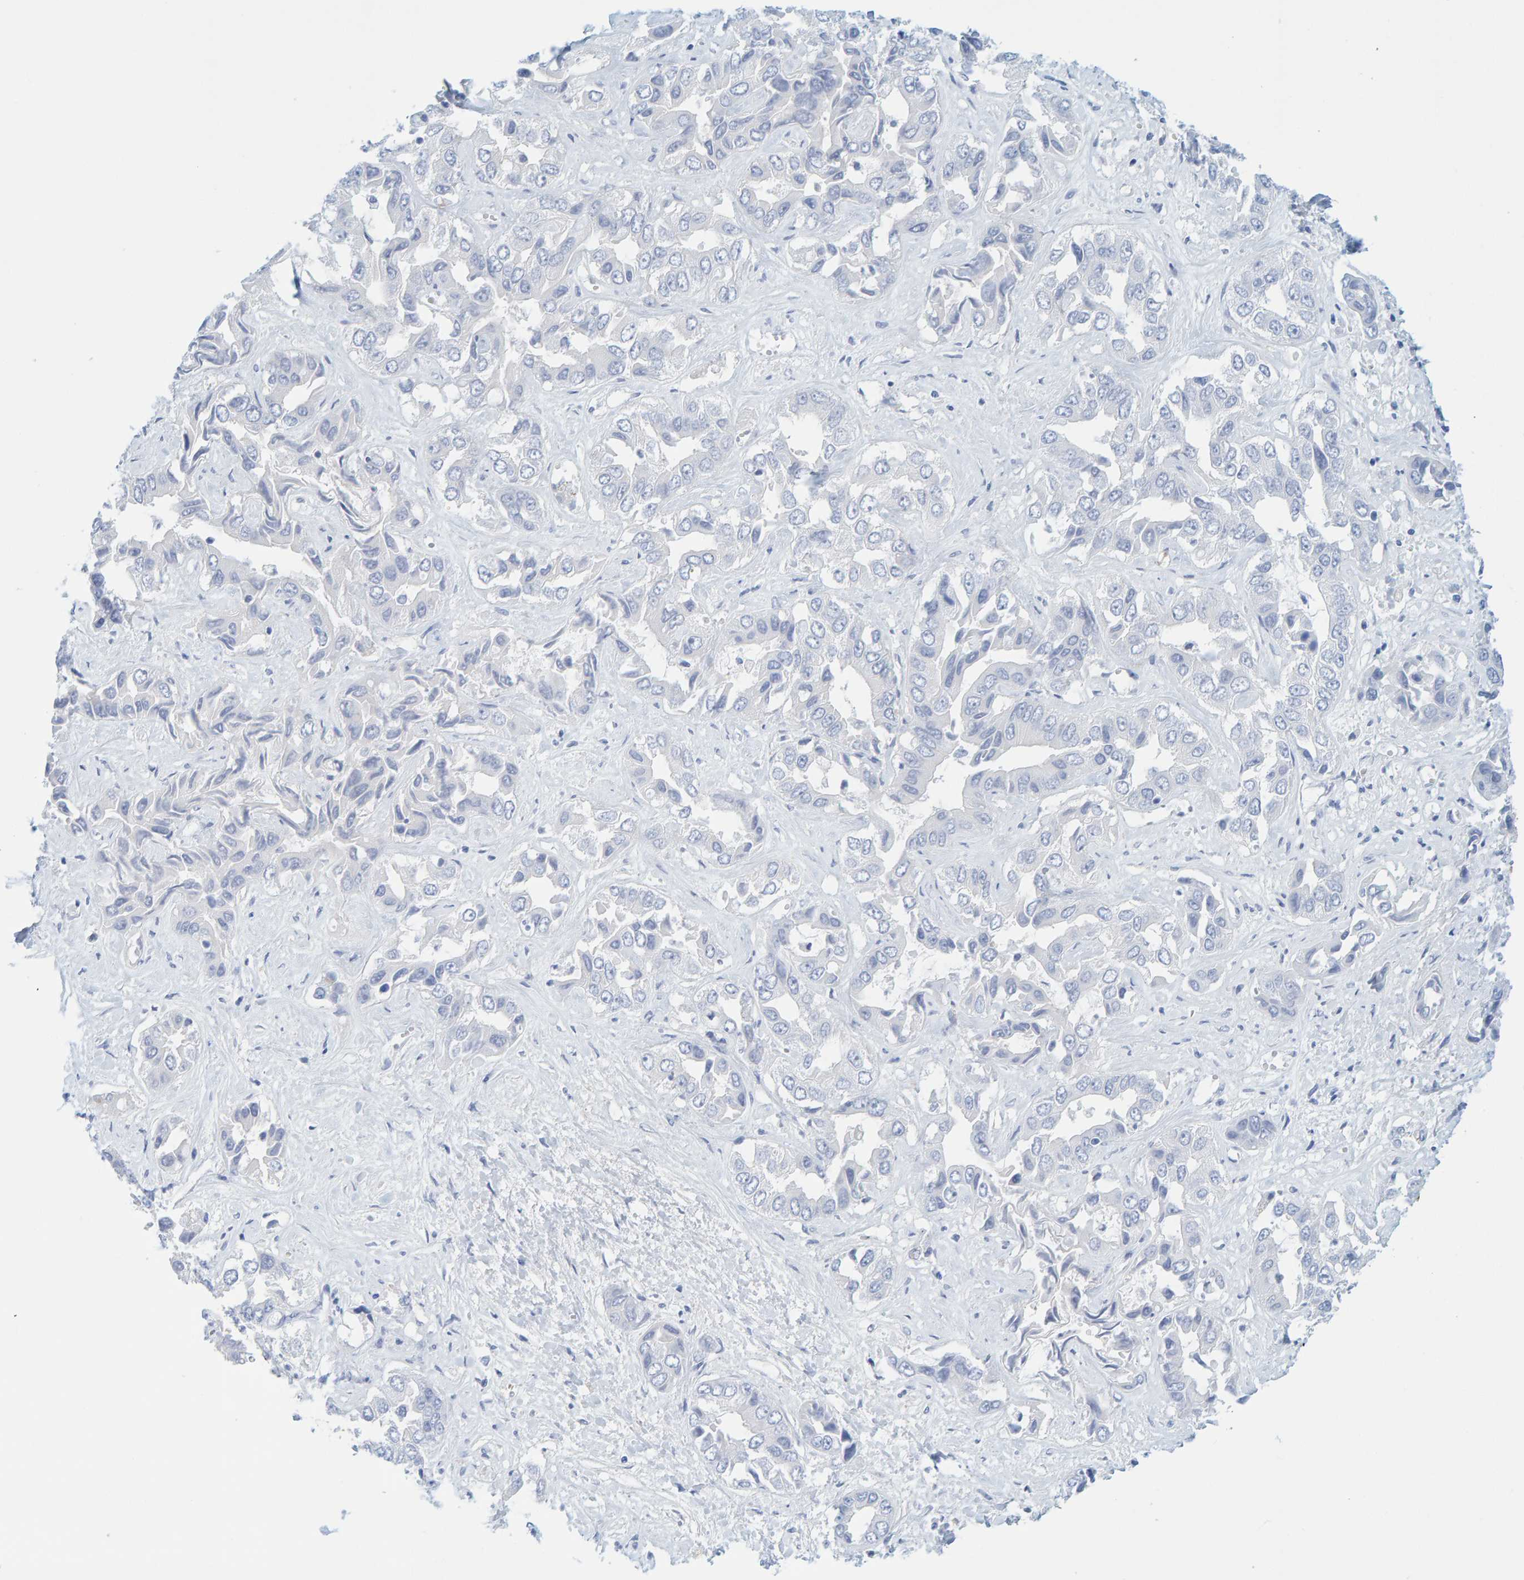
{"staining": {"intensity": "negative", "quantity": "none", "location": "none"}, "tissue": "liver cancer", "cell_type": "Tumor cells", "image_type": "cancer", "snomed": [{"axis": "morphology", "description": "Cholangiocarcinoma"}, {"axis": "topography", "description": "Liver"}], "caption": "Micrograph shows no significant protein positivity in tumor cells of liver cancer. (Stains: DAB IHC with hematoxylin counter stain, Microscopy: brightfield microscopy at high magnification).", "gene": "KLHL11", "patient": {"sex": "female", "age": 52}}